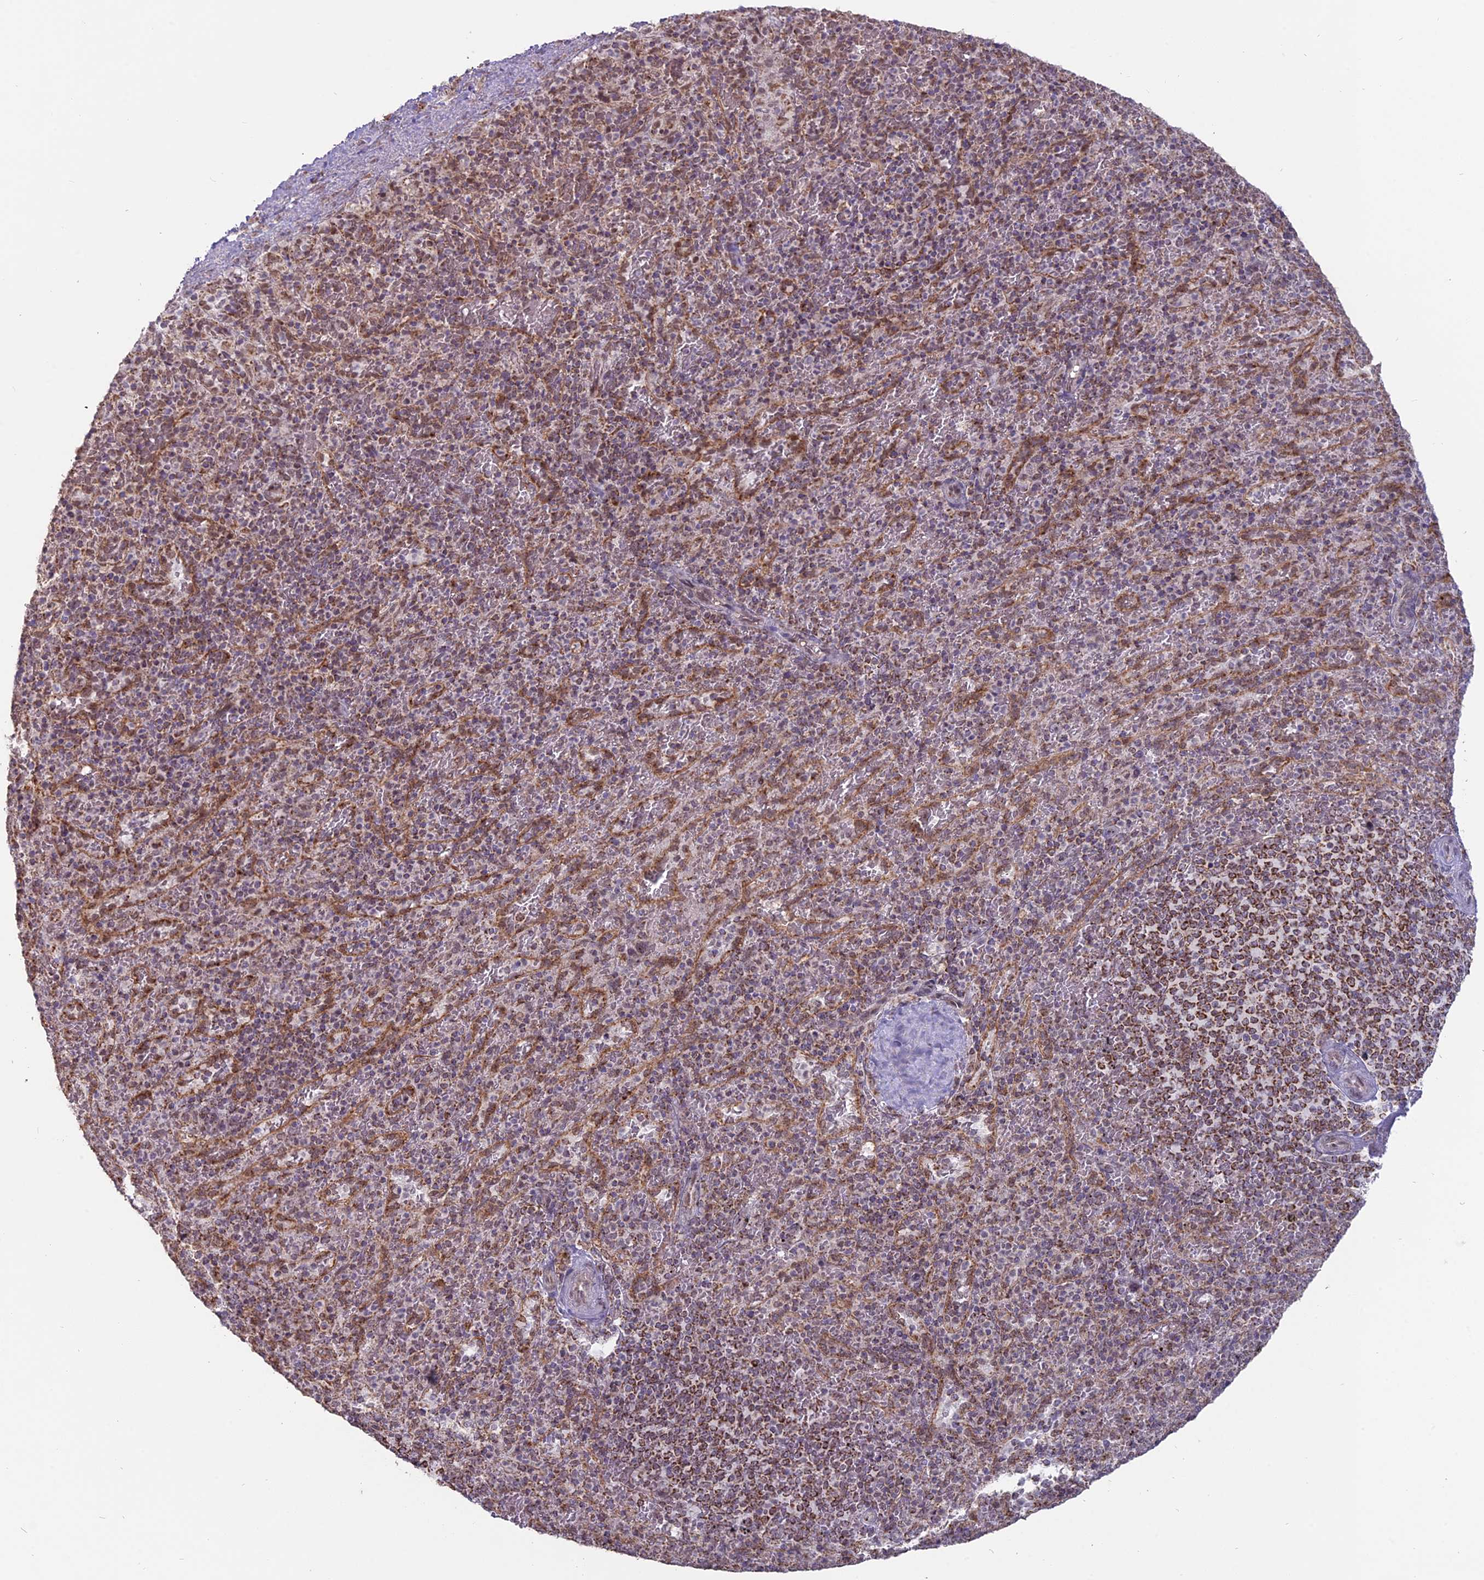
{"staining": {"intensity": "weak", "quantity": "<25%", "location": "cytoplasmic/membranous"}, "tissue": "spleen", "cell_type": "Cells in red pulp", "image_type": "normal", "snomed": [{"axis": "morphology", "description": "Normal tissue, NOS"}, {"axis": "topography", "description": "Spleen"}], "caption": "Immunohistochemistry (IHC) histopathology image of unremarkable spleen: human spleen stained with DAB (3,3'-diaminobenzidine) shows no significant protein staining in cells in red pulp.", "gene": "ARHGAP40", "patient": {"sex": "male", "age": 82}}